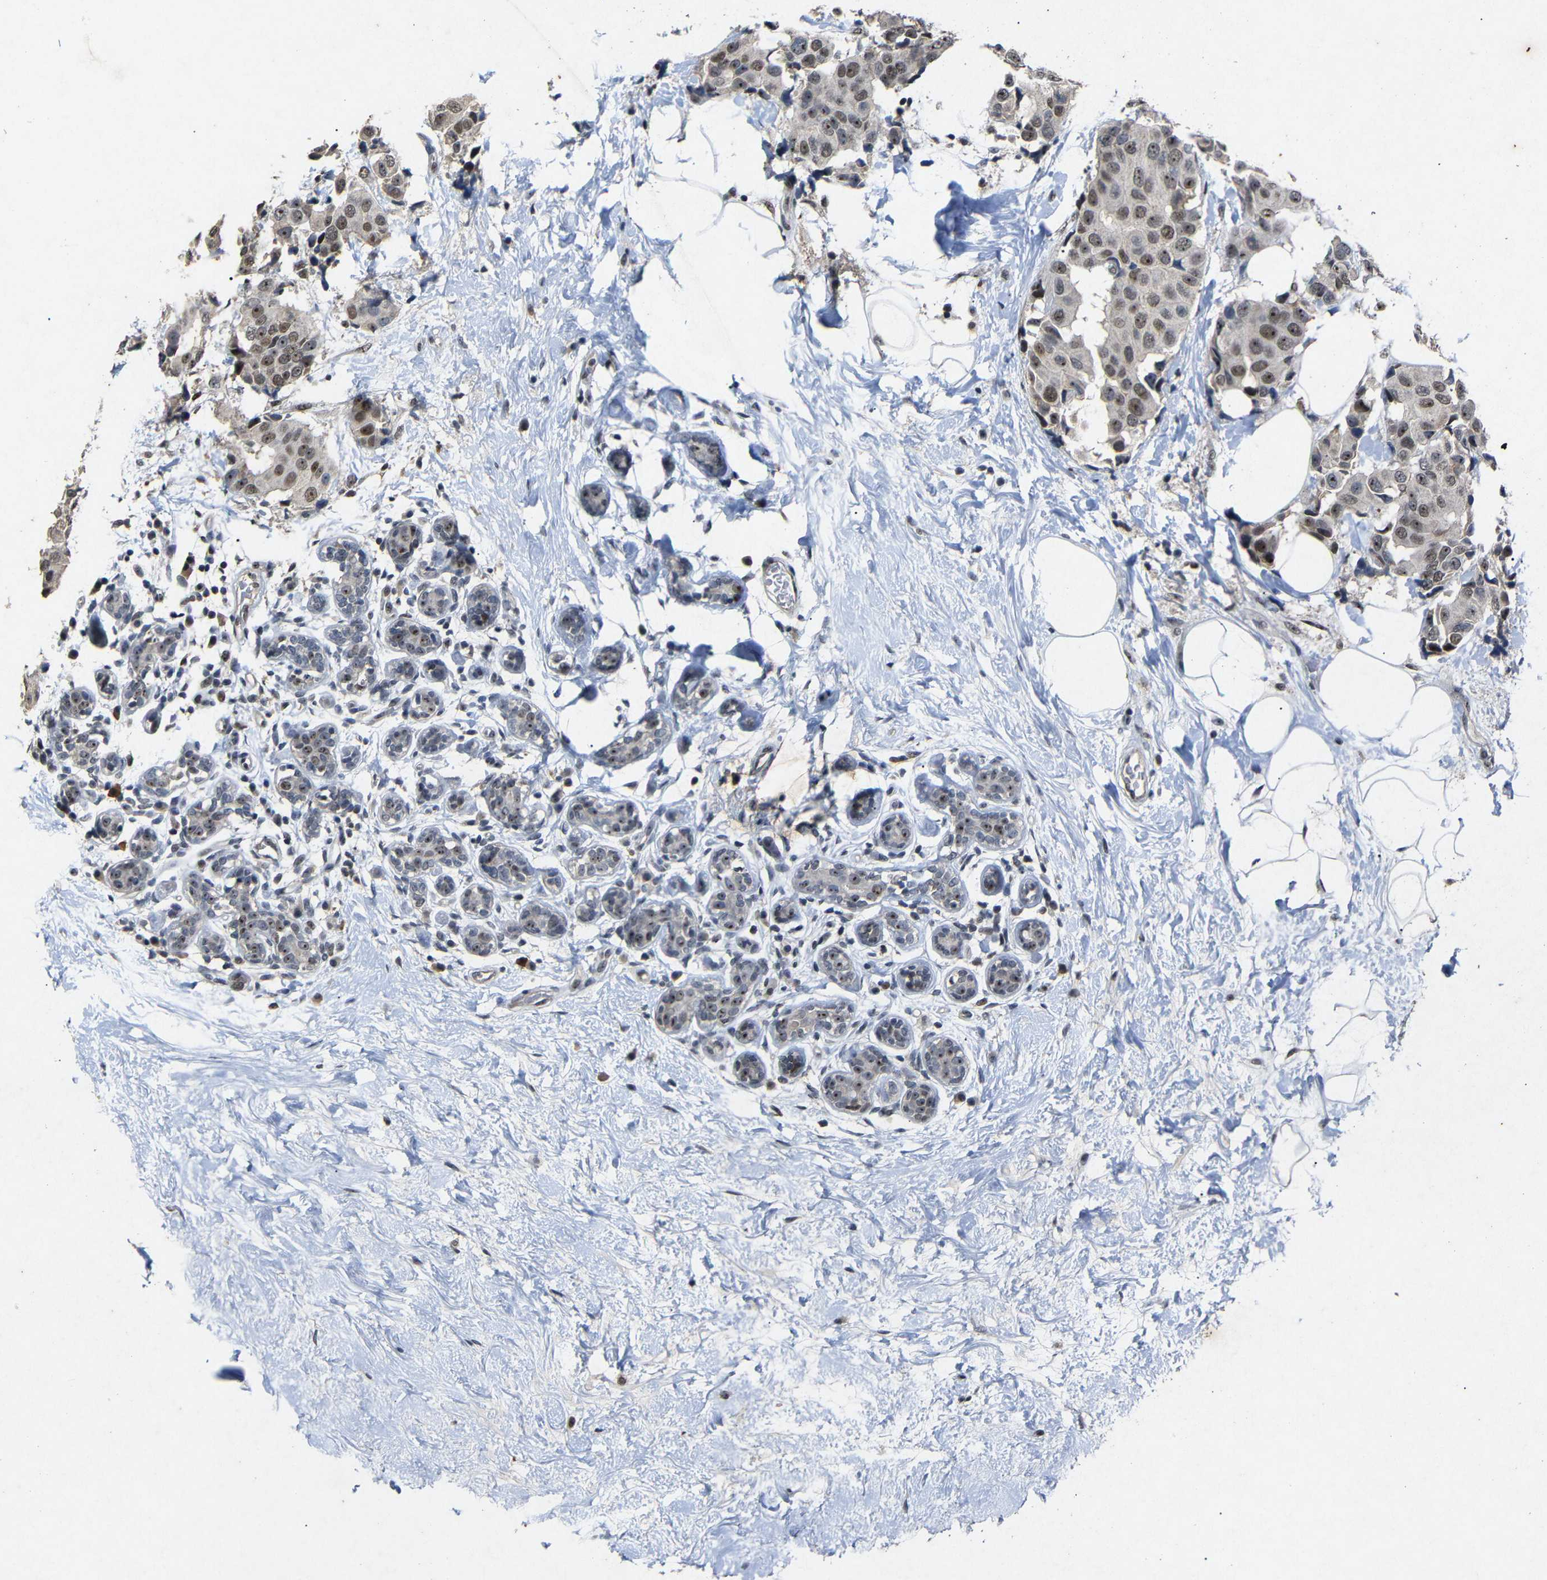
{"staining": {"intensity": "moderate", "quantity": ">75%", "location": "nuclear"}, "tissue": "breast cancer", "cell_type": "Tumor cells", "image_type": "cancer", "snomed": [{"axis": "morphology", "description": "Normal tissue, NOS"}, {"axis": "morphology", "description": "Duct carcinoma"}, {"axis": "topography", "description": "Breast"}], "caption": "Immunohistochemical staining of breast cancer (infiltrating ductal carcinoma) reveals medium levels of moderate nuclear expression in about >75% of tumor cells.", "gene": "PARN", "patient": {"sex": "female", "age": 39}}